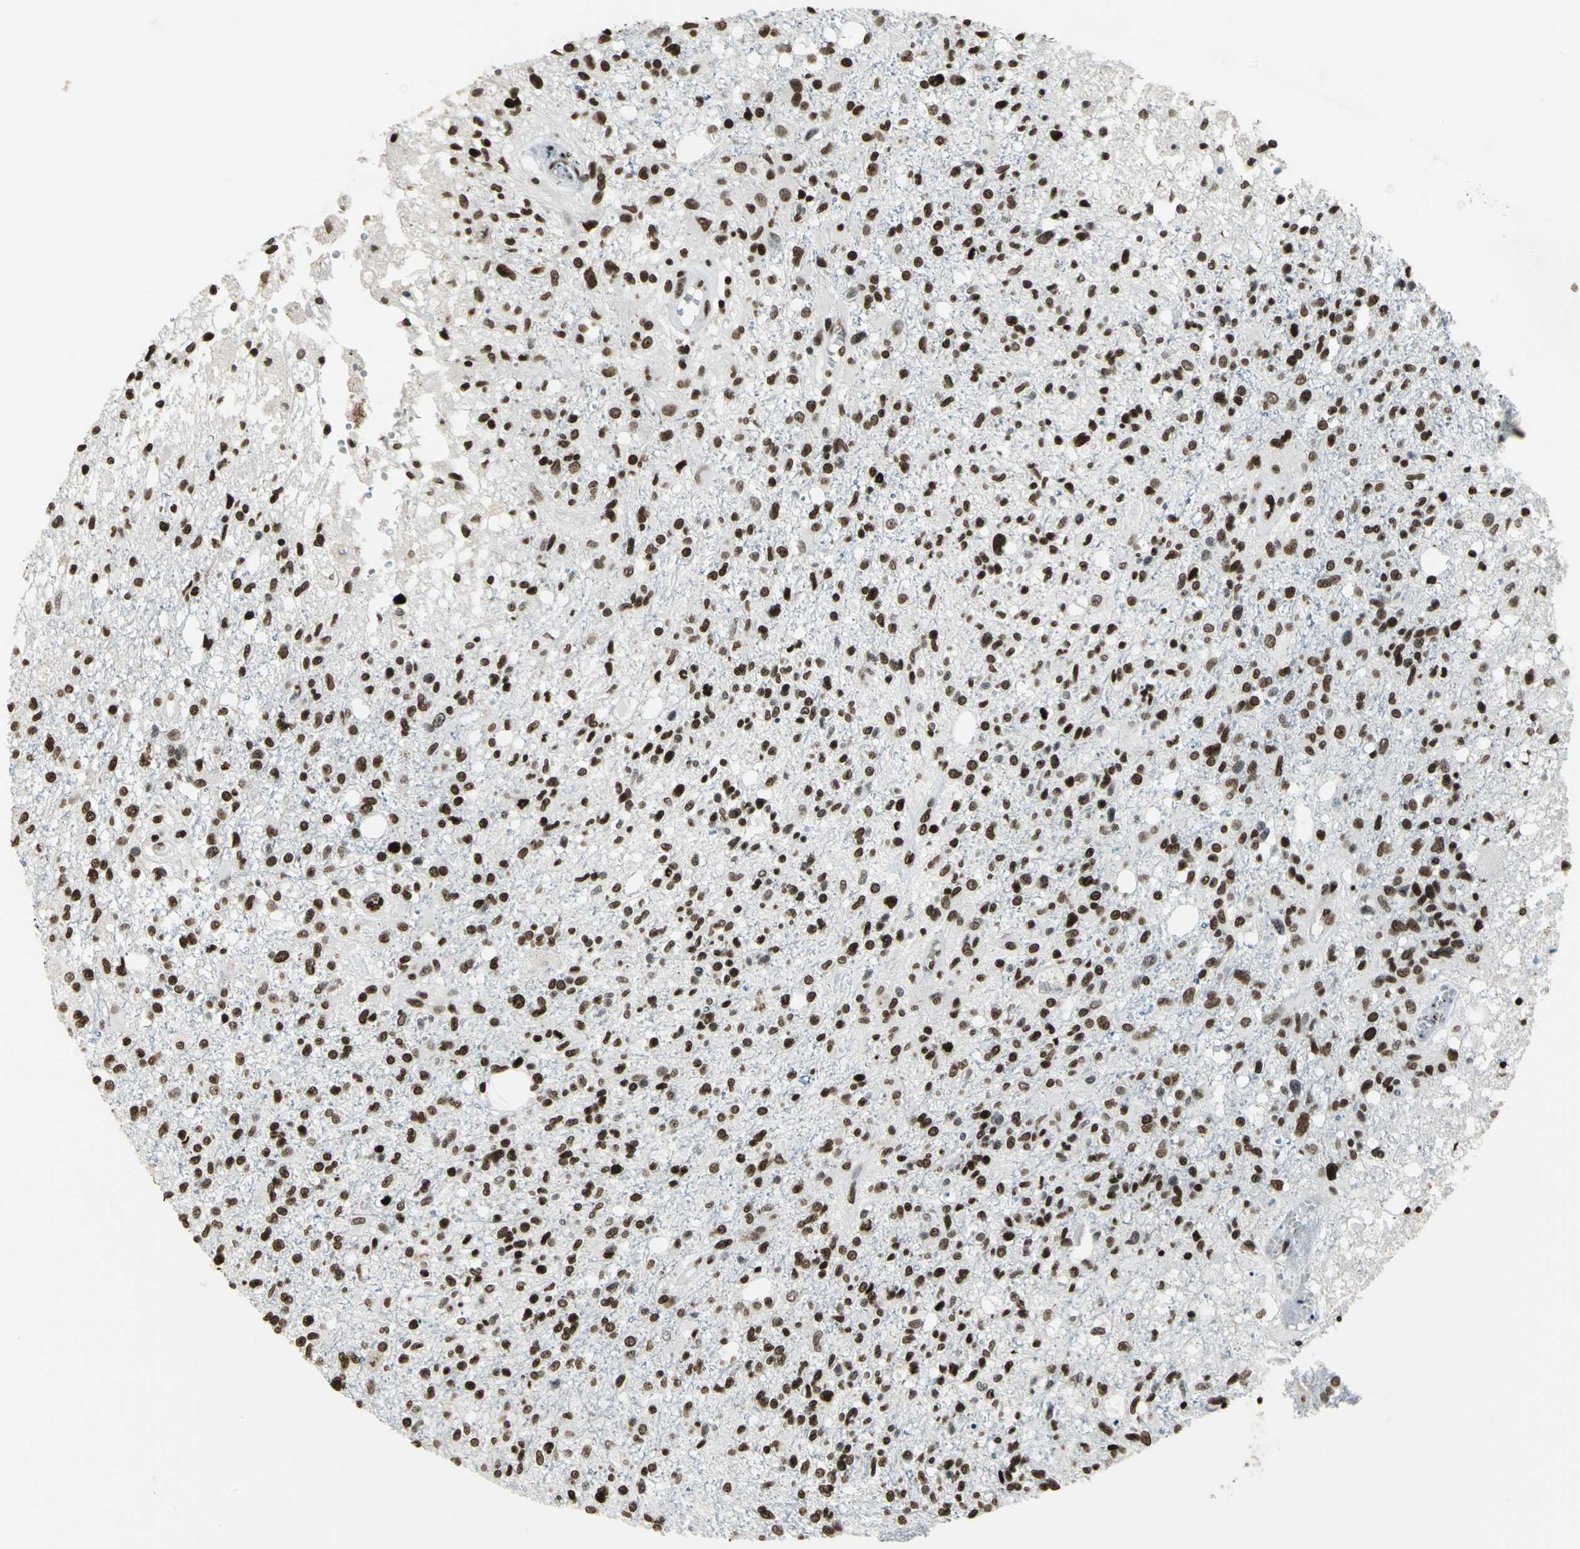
{"staining": {"intensity": "strong", "quantity": ">75%", "location": "nuclear"}, "tissue": "glioma", "cell_type": "Tumor cells", "image_type": "cancer", "snomed": [{"axis": "morphology", "description": "Glioma, malignant, High grade"}, {"axis": "topography", "description": "Cerebral cortex"}], "caption": "Immunohistochemistry (IHC) staining of glioma, which exhibits high levels of strong nuclear expression in approximately >75% of tumor cells indicating strong nuclear protein expression. The staining was performed using DAB (3,3'-diaminobenzidine) (brown) for protein detection and nuclei were counterstained in hematoxylin (blue).", "gene": "HMGB1", "patient": {"sex": "male", "age": 76}}